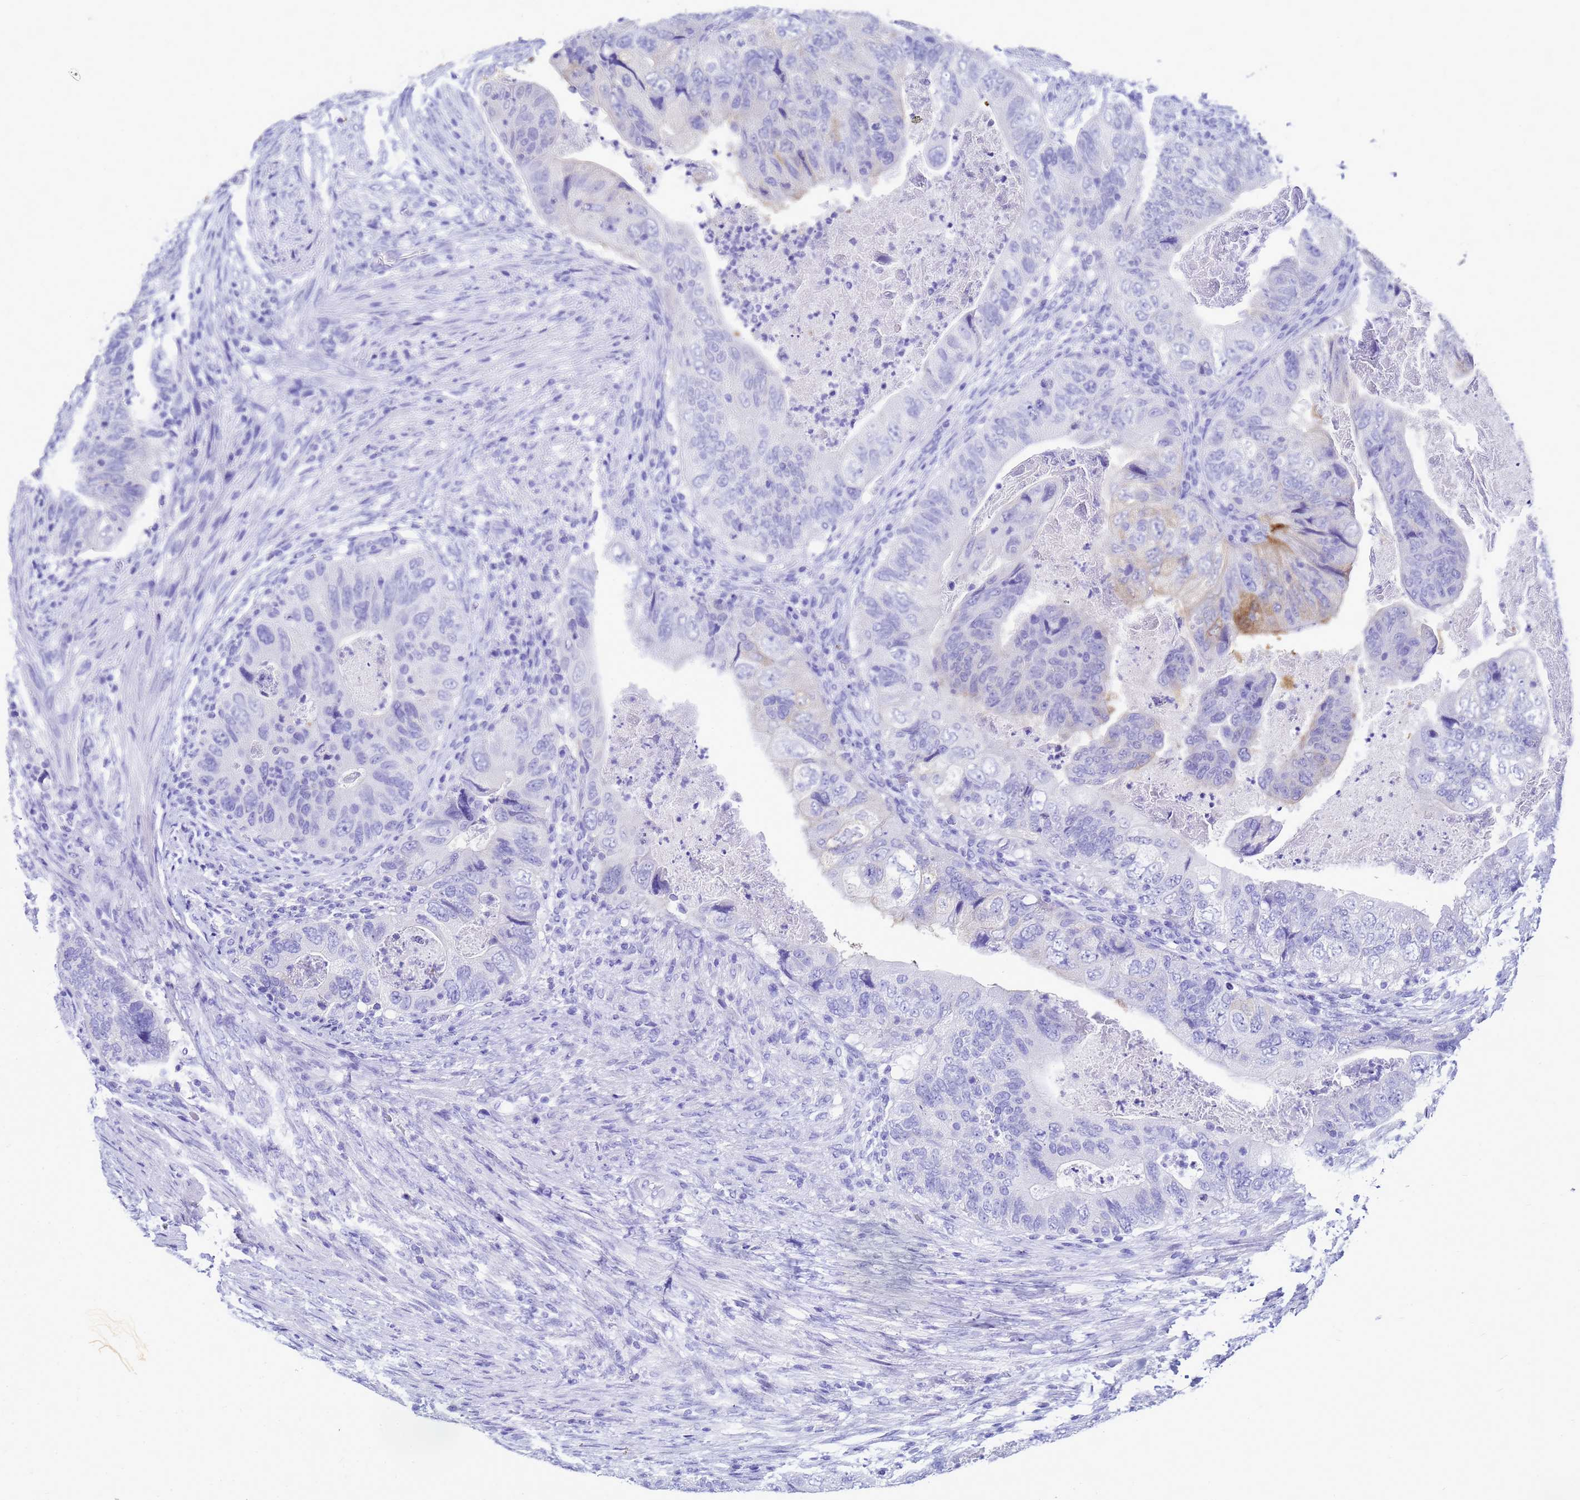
{"staining": {"intensity": "strong", "quantity": "25%-75%", "location": "cytoplasmic/membranous"}, "tissue": "colorectal cancer", "cell_type": "Tumor cells", "image_type": "cancer", "snomed": [{"axis": "morphology", "description": "Adenocarcinoma, NOS"}, {"axis": "topography", "description": "Rectum"}], "caption": "DAB immunohistochemical staining of colorectal cancer (adenocarcinoma) demonstrates strong cytoplasmic/membranous protein staining in about 25%-75% of tumor cells.", "gene": "CKB", "patient": {"sex": "male", "age": 63}}